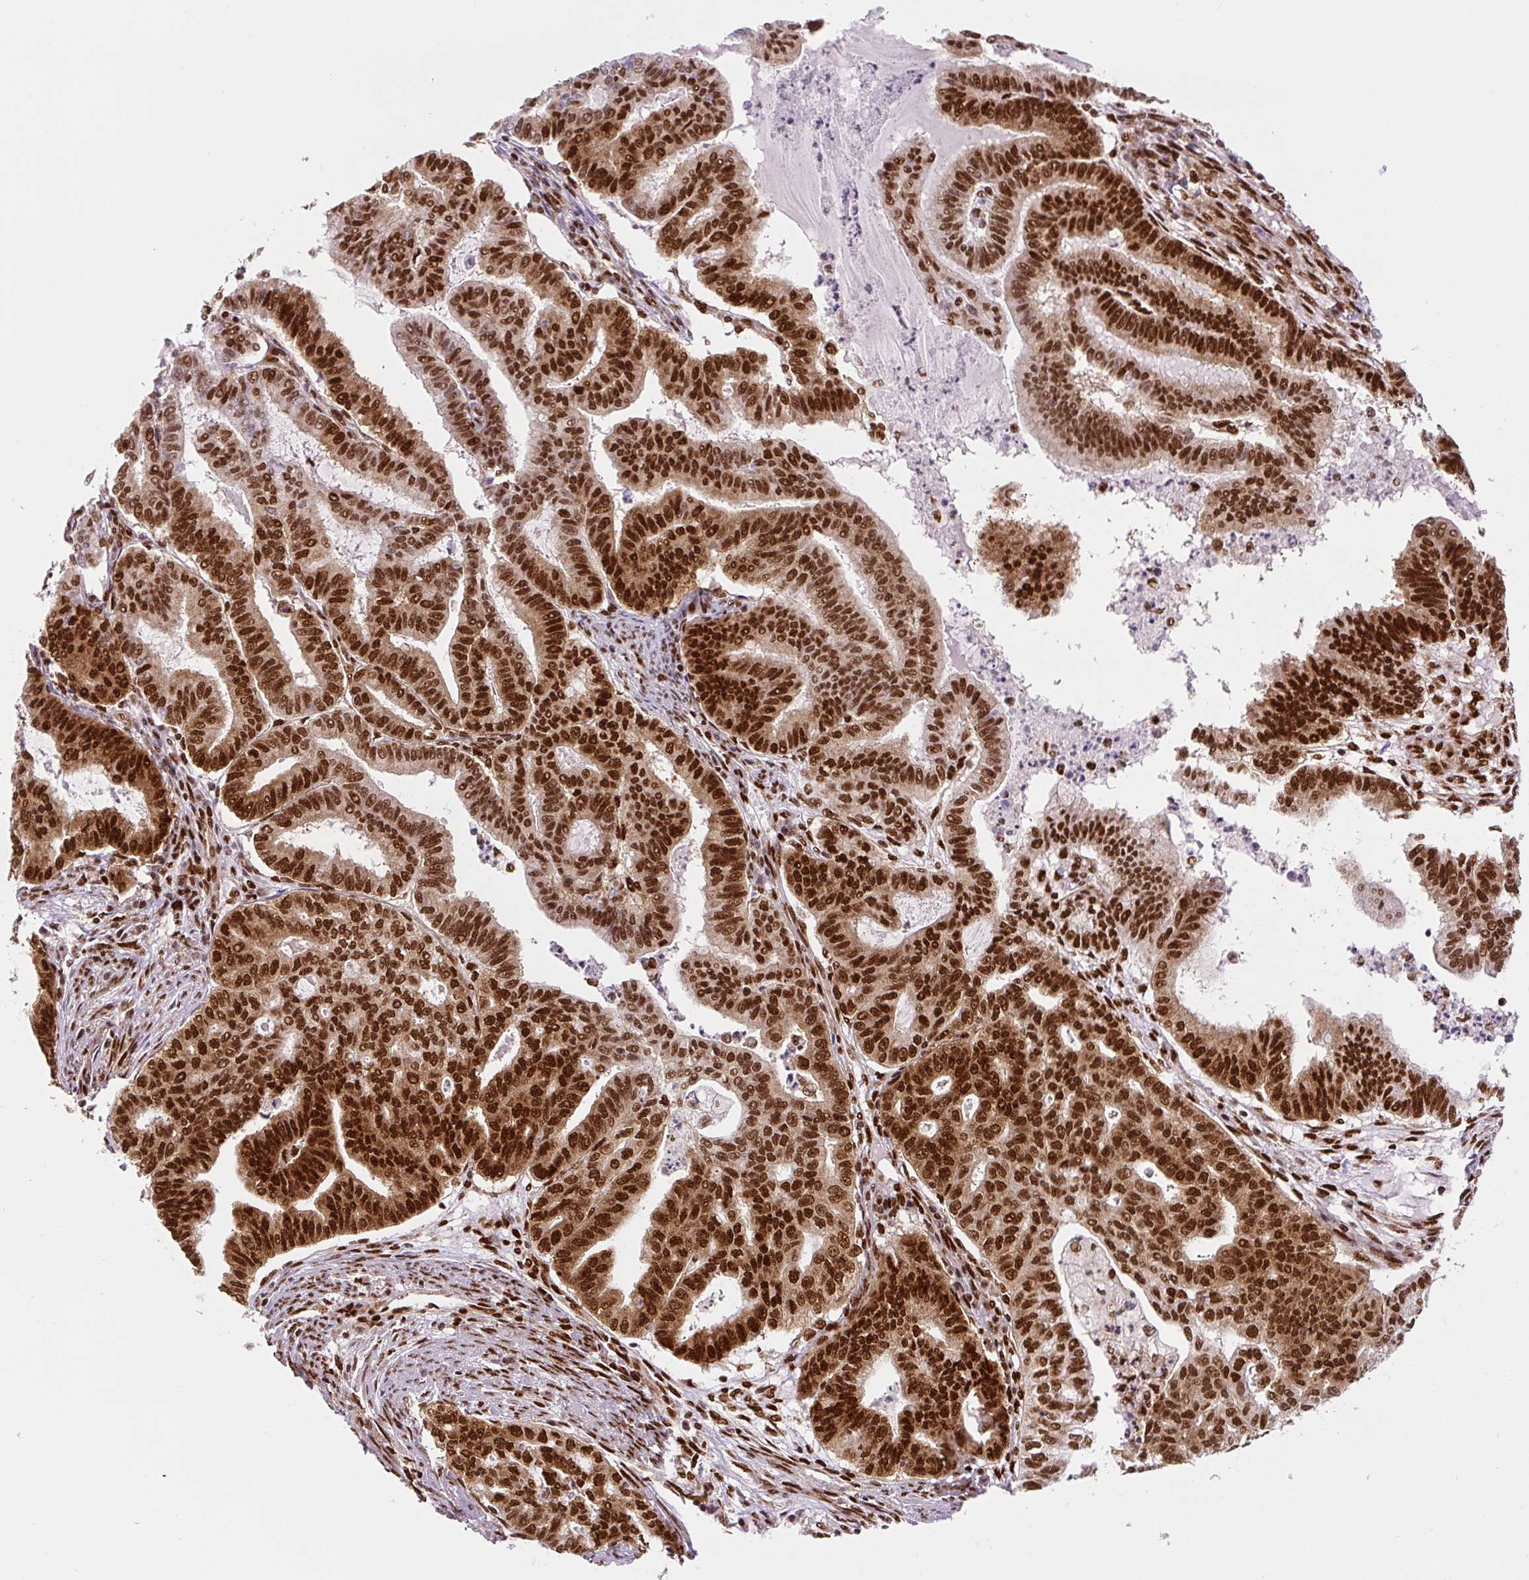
{"staining": {"intensity": "strong", "quantity": ">75%", "location": "nuclear"}, "tissue": "endometrial cancer", "cell_type": "Tumor cells", "image_type": "cancer", "snomed": [{"axis": "morphology", "description": "Adenocarcinoma, NOS"}, {"axis": "topography", "description": "Endometrium"}], "caption": "Immunohistochemistry (IHC) staining of endometrial cancer, which displays high levels of strong nuclear expression in approximately >75% of tumor cells indicating strong nuclear protein positivity. The staining was performed using DAB (brown) for protein detection and nuclei were counterstained in hematoxylin (blue).", "gene": "FUS", "patient": {"sex": "female", "age": 79}}